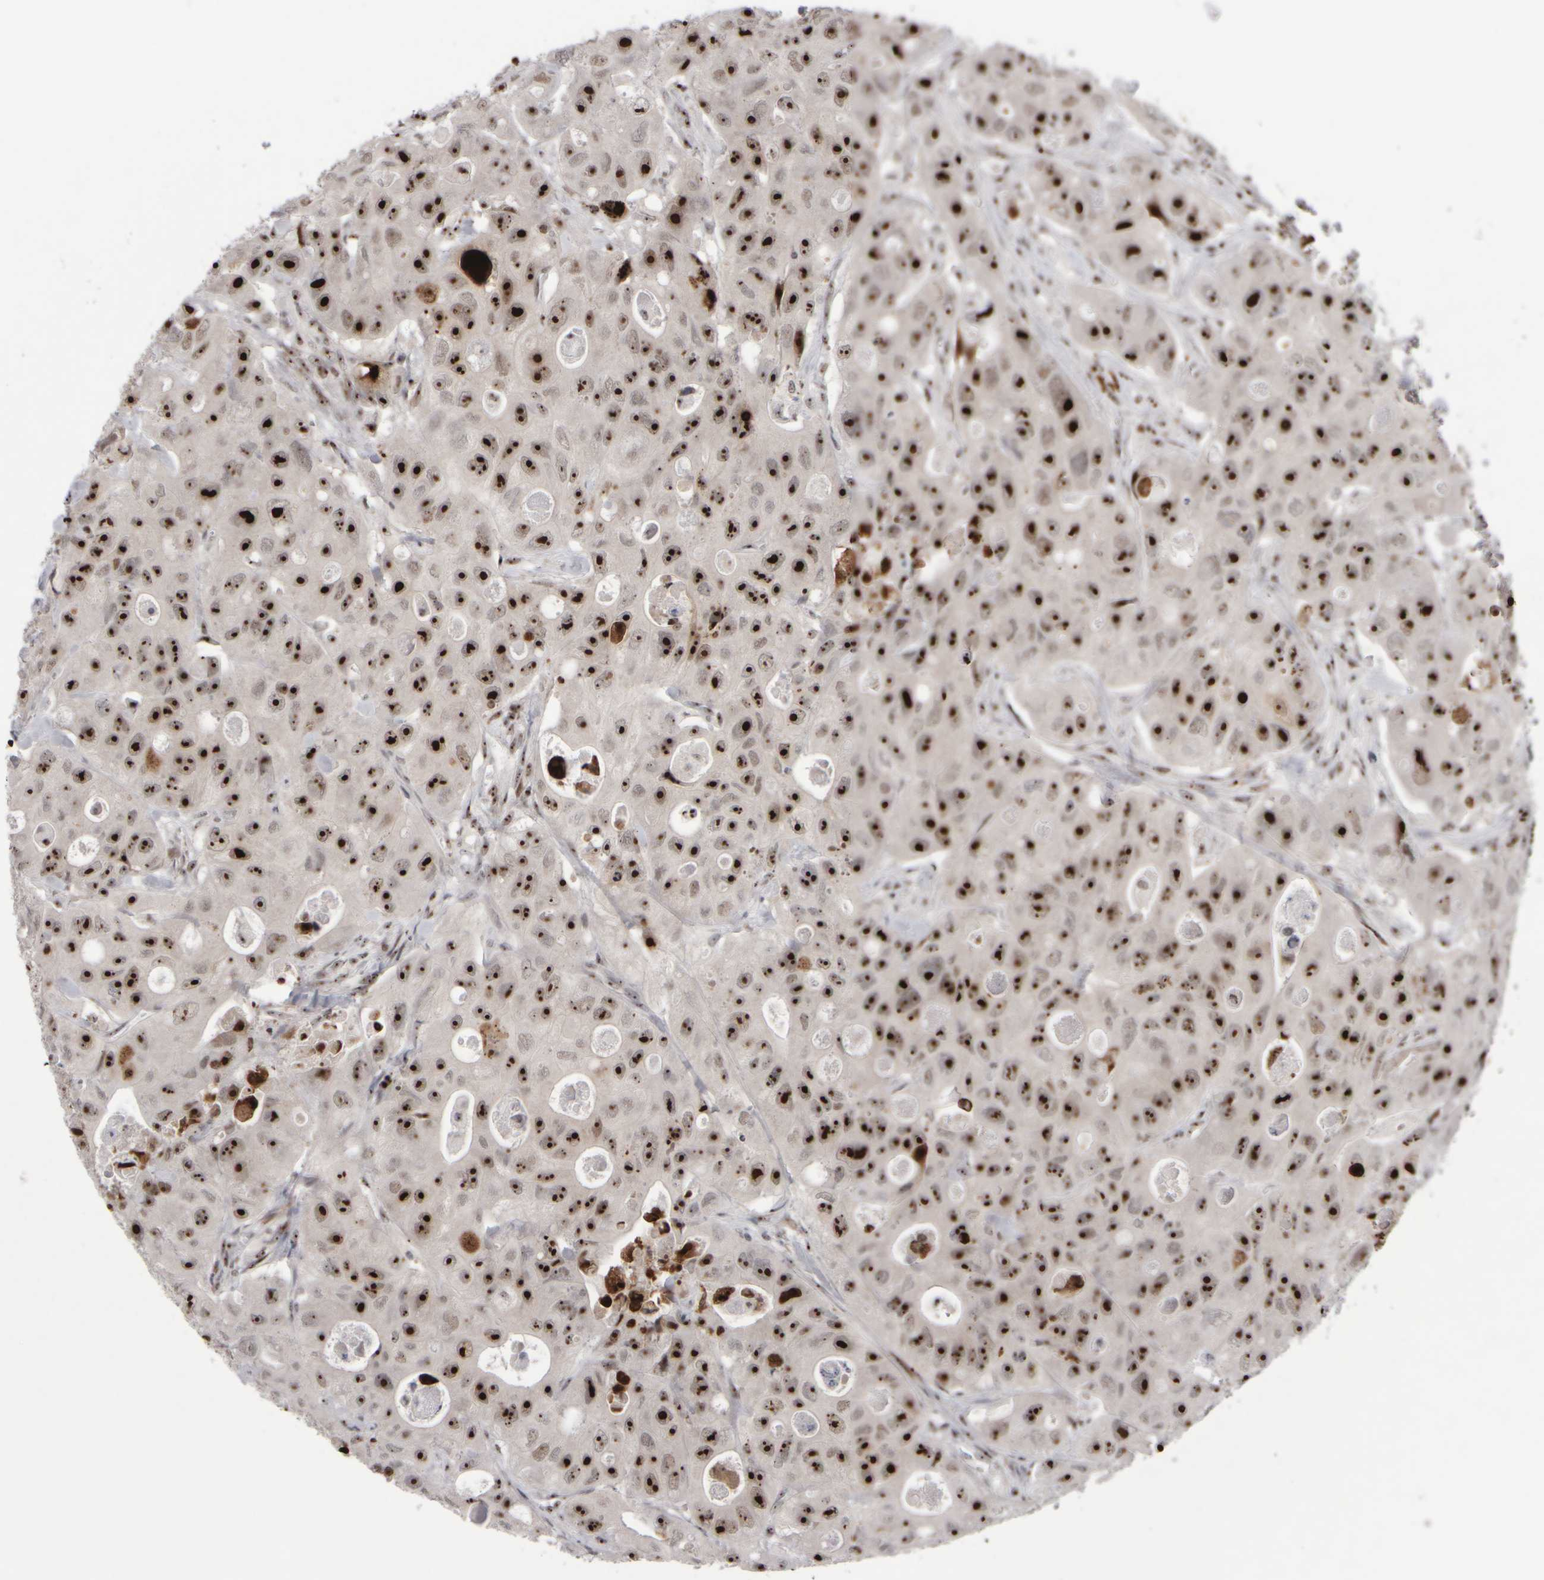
{"staining": {"intensity": "strong", "quantity": ">75%", "location": "nuclear"}, "tissue": "colorectal cancer", "cell_type": "Tumor cells", "image_type": "cancer", "snomed": [{"axis": "morphology", "description": "Adenocarcinoma, NOS"}, {"axis": "topography", "description": "Colon"}], "caption": "Protein staining displays strong nuclear positivity in approximately >75% of tumor cells in colorectal adenocarcinoma. (DAB = brown stain, brightfield microscopy at high magnification).", "gene": "SURF6", "patient": {"sex": "female", "age": 46}}